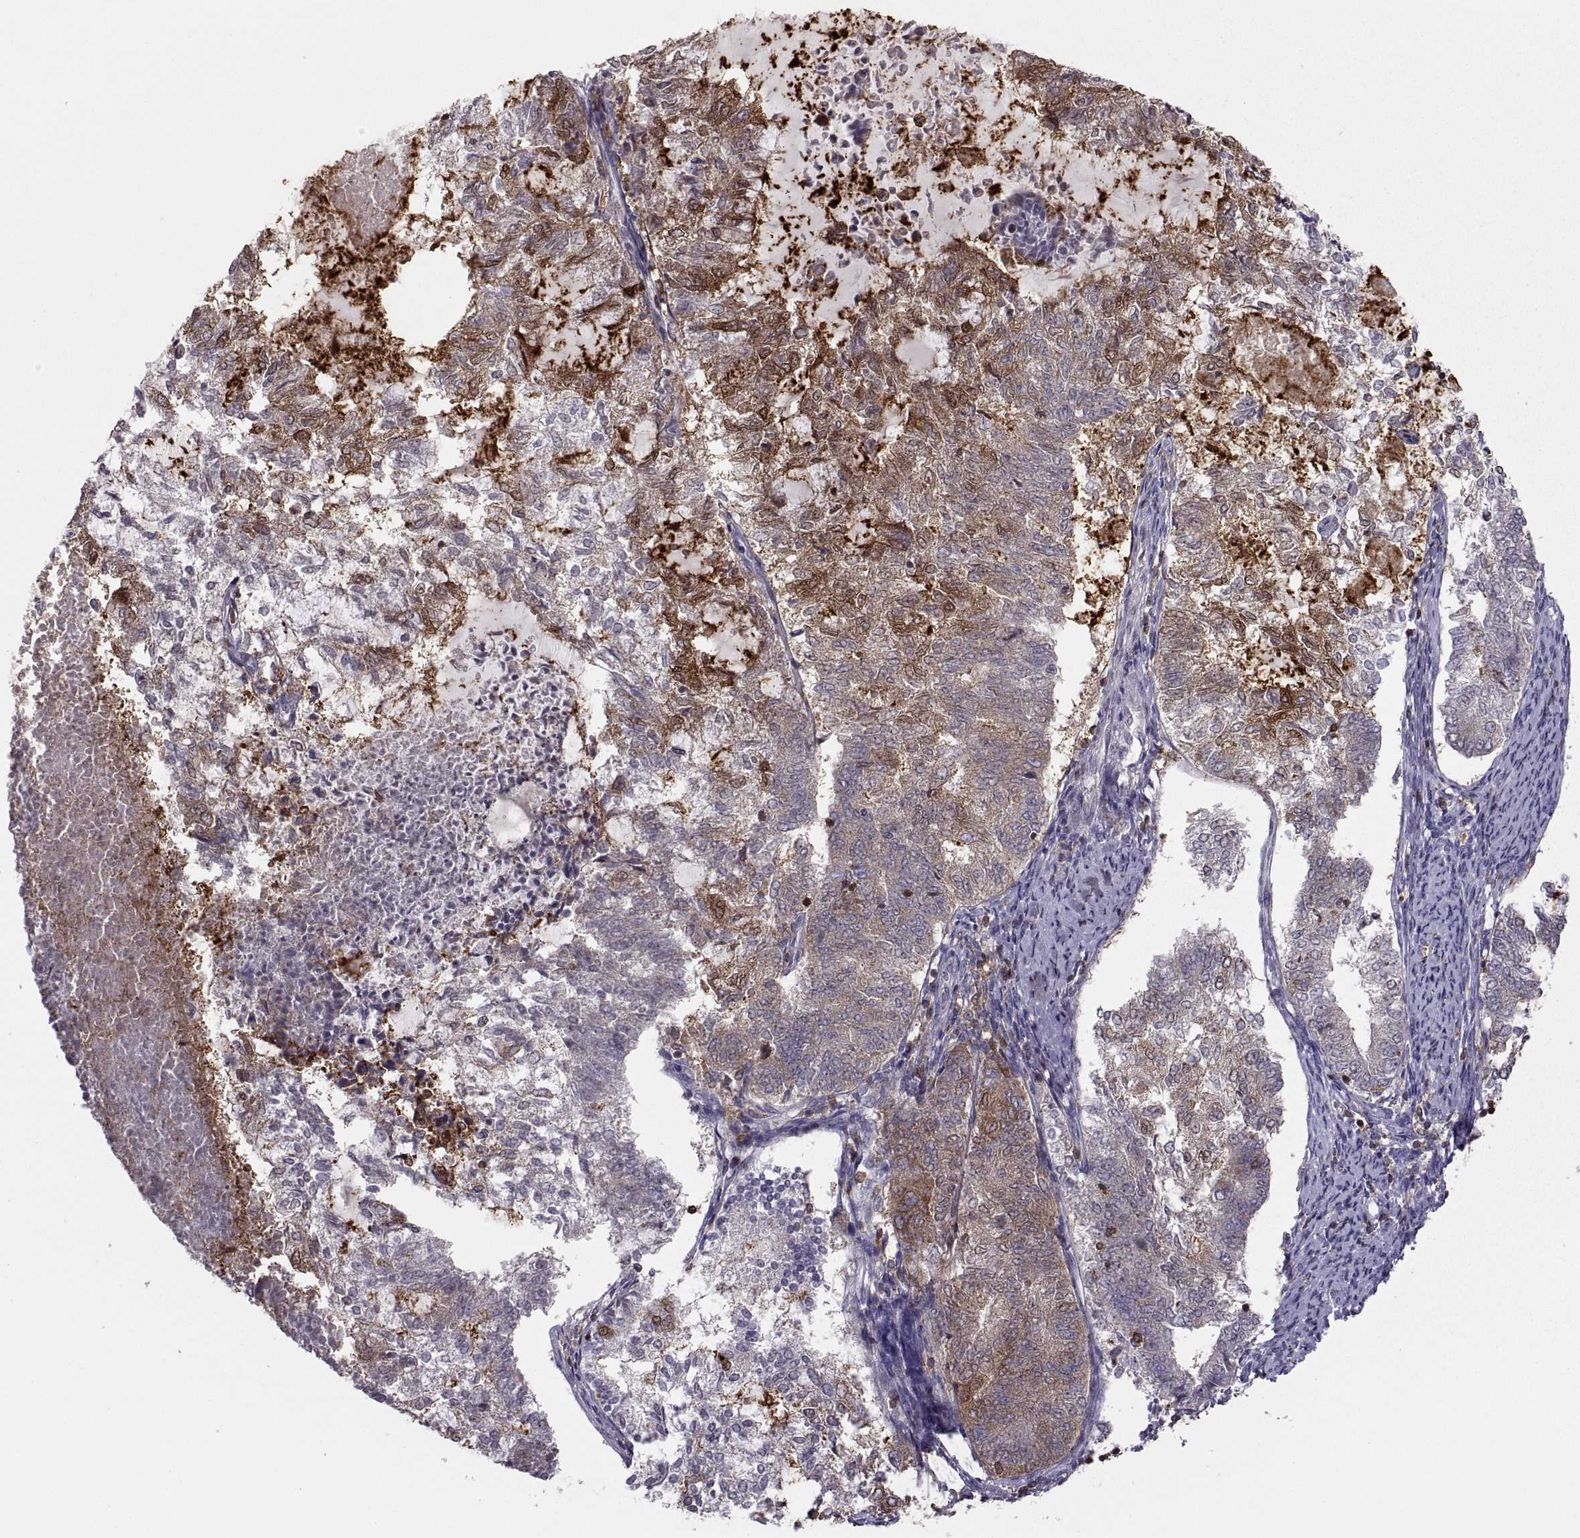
{"staining": {"intensity": "moderate", "quantity": "25%-75%", "location": "cytoplasmic/membranous"}, "tissue": "endometrial cancer", "cell_type": "Tumor cells", "image_type": "cancer", "snomed": [{"axis": "morphology", "description": "Adenocarcinoma, NOS"}, {"axis": "topography", "description": "Endometrium"}], "caption": "Protein staining of adenocarcinoma (endometrial) tissue exhibits moderate cytoplasmic/membranous staining in approximately 25%-75% of tumor cells.", "gene": "EZR", "patient": {"sex": "female", "age": 65}}